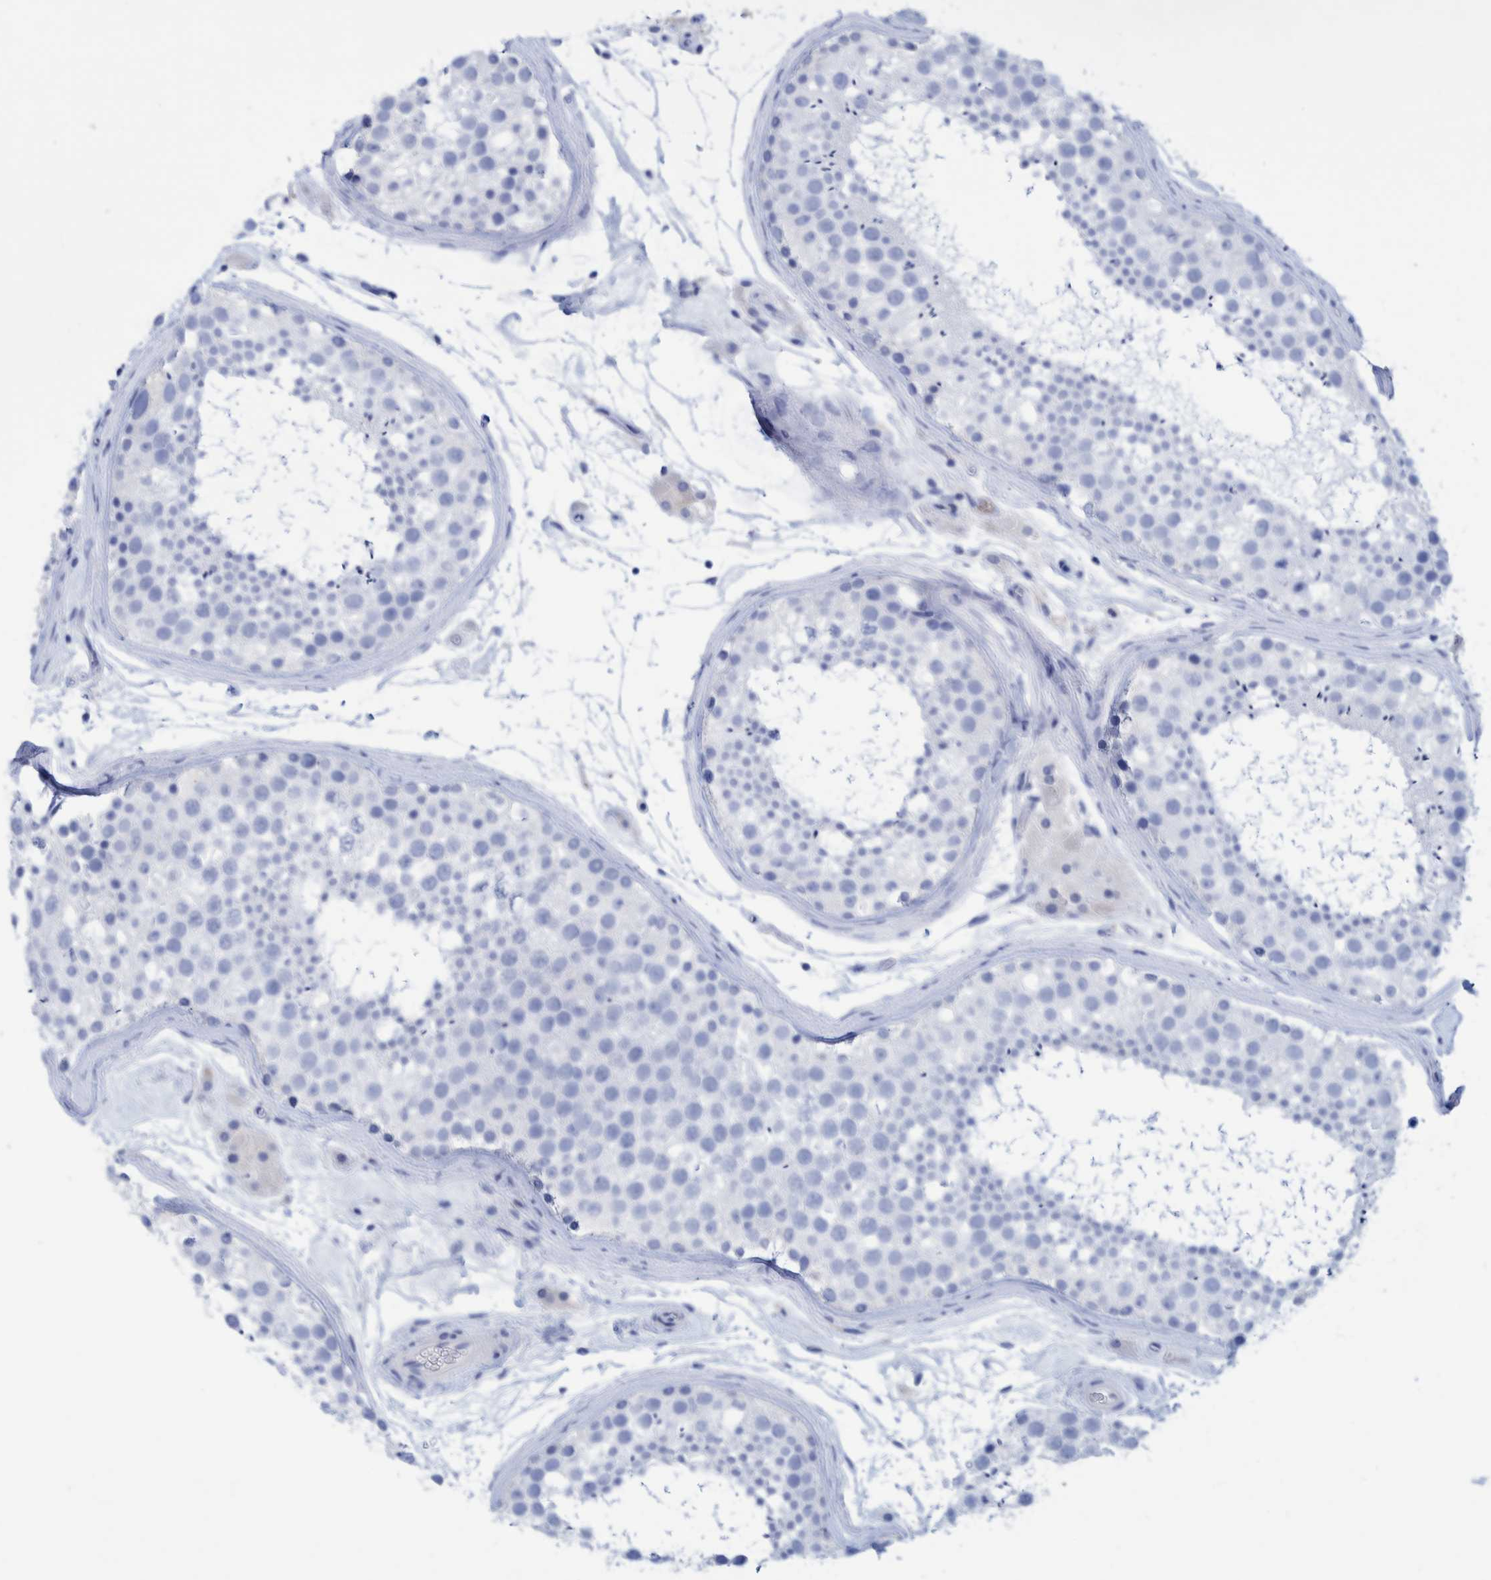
{"staining": {"intensity": "negative", "quantity": "none", "location": "none"}, "tissue": "testis", "cell_type": "Cells in seminiferous ducts", "image_type": "normal", "snomed": [{"axis": "morphology", "description": "Normal tissue, NOS"}, {"axis": "topography", "description": "Testis"}], "caption": "Immunohistochemical staining of normal testis reveals no significant expression in cells in seminiferous ducts. The staining is performed using DAB (3,3'-diaminobenzidine) brown chromogen with nuclei counter-stained in using hematoxylin.", "gene": "PERP", "patient": {"sex": "male", "age": 46}}